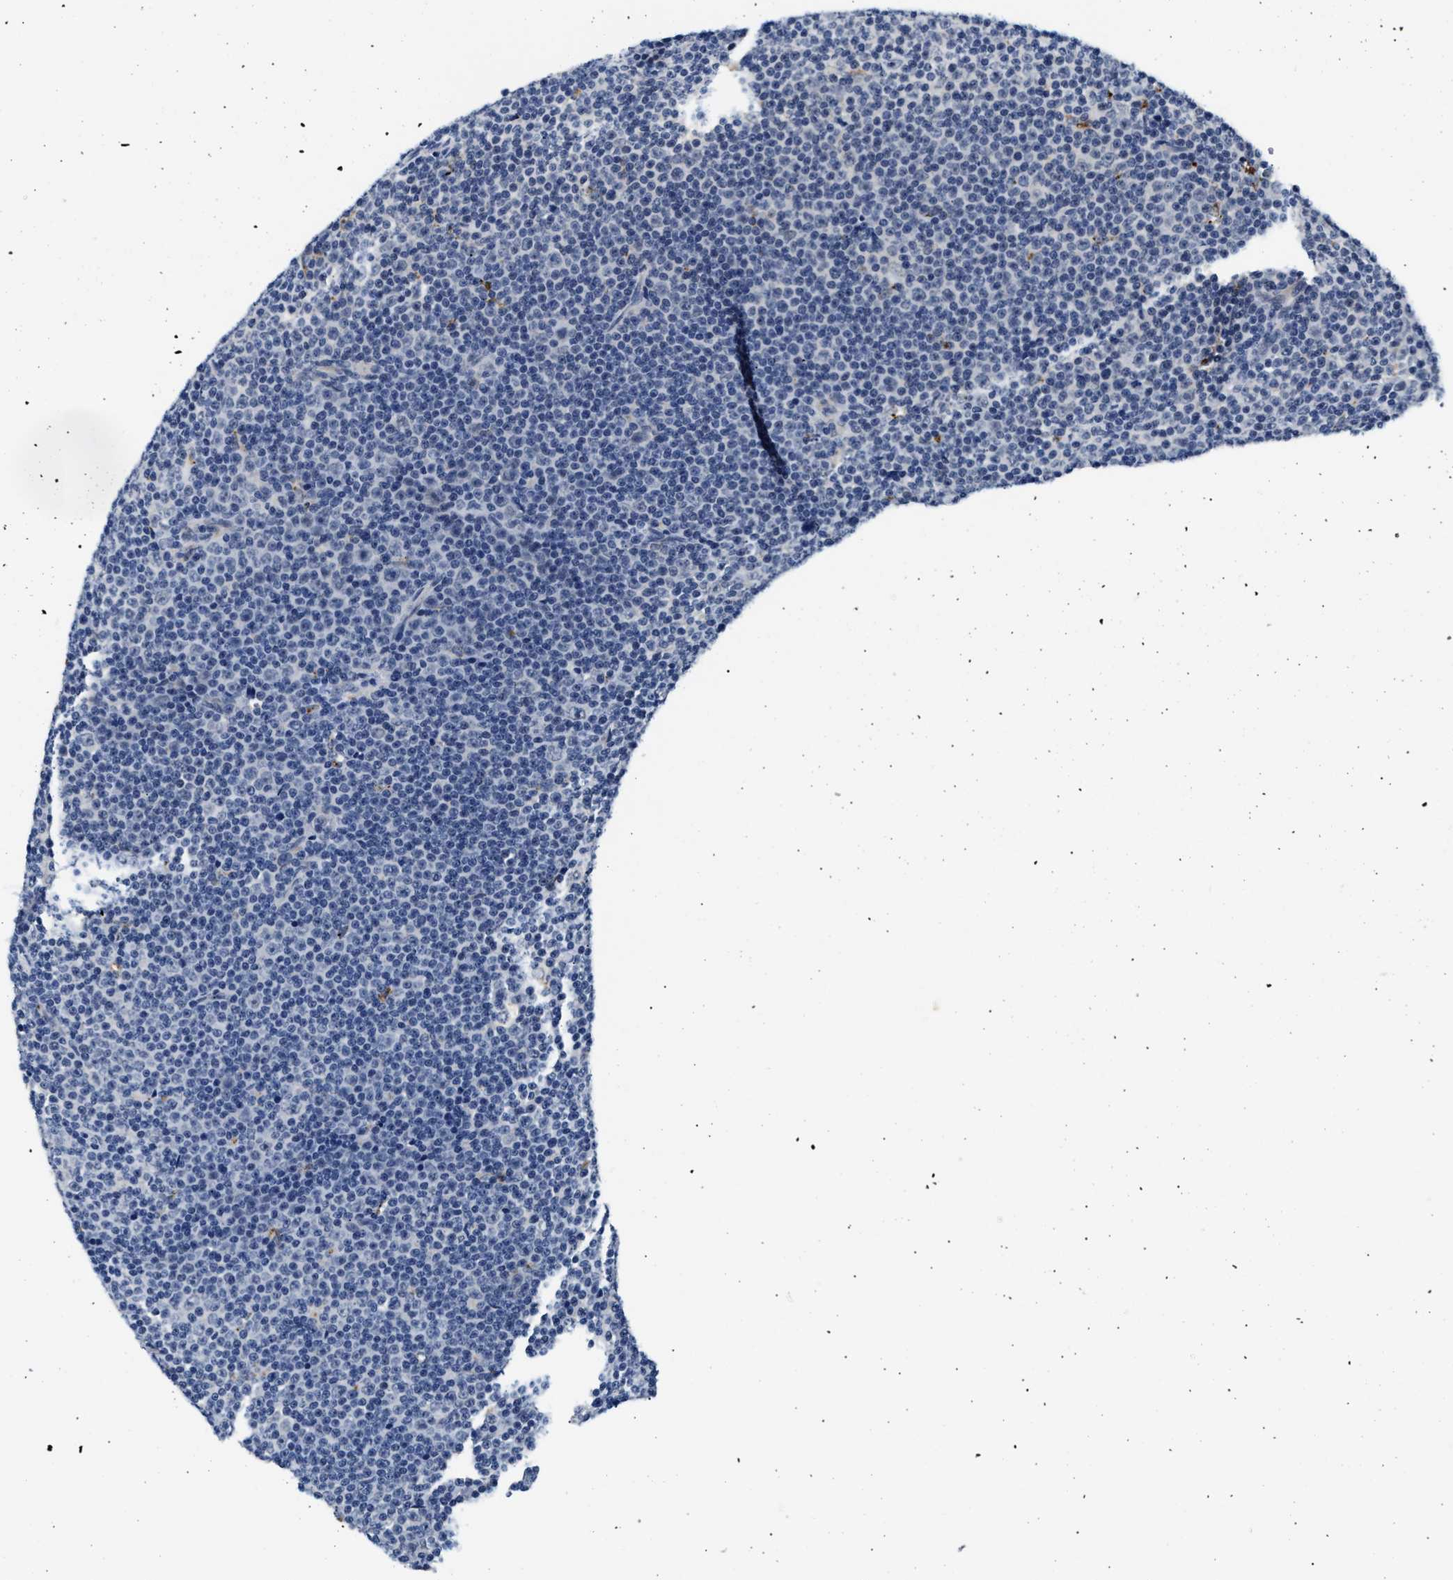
{"staining": {"intensity": "negative", "quantity": "none", "location": "none"}, "tissue": "lymphoma", "cell_type": "Tumor cells", "image_type": "cancer", "snomed": [{"axis": "morphology", "description": "Malignant lymphoma, non-Hodgkin's type, Low grade"}, {"axis": "topography", "description": "Lymph node"}], "caption": "Immunohistochemistry image of neoplastic tissue: malignant lymphoma, non-Hodgkin's type (low-grade) stained with DAB displays no significant protein expression in tumor cells.", "gene": "MED22", "patient": {"sex": "female", "age": 67}}